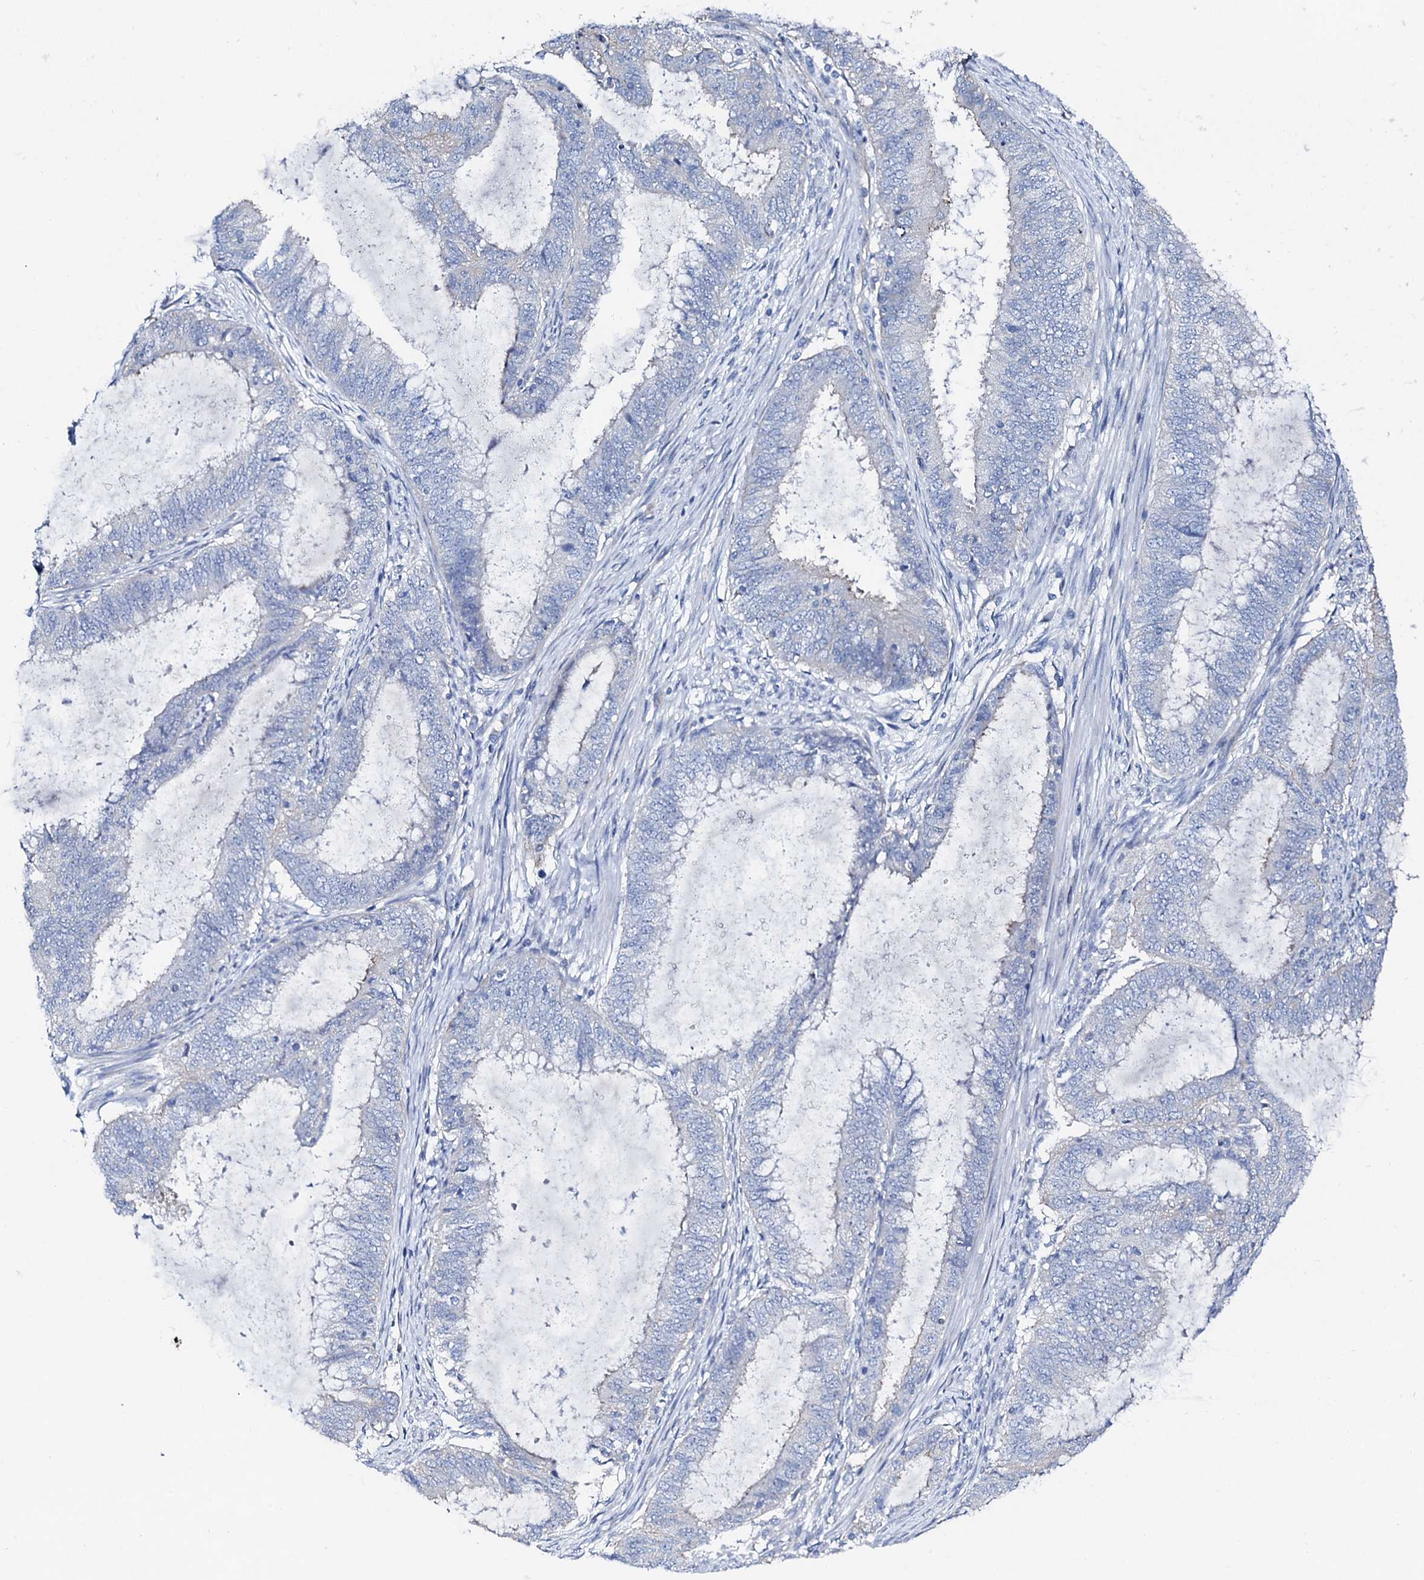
{"staining": {"intensity": "negative", "quantity": "none", "location": "none"}, "tissue": "endometrial cancer", "cell_type": "Tumor cells", "image_type": "cancer", "snomed": [{"axis": "morphology", "description": "Adenocarcinoma, NOS"}, {"axis": "topography", "description": "Endometrium"}], "caption": "The immunohistochemistry (IHC) image has no significant expression in tumor cells of endometrial cancer (adenocarcinoma) tissue. (Stains: DAB immunohistochemistry with hematoxylin counter stain, Microscopy: brightfield microscopy at high magnification).", "gene": "TRDN", "patient": {"sex": "female", "age": 51}}